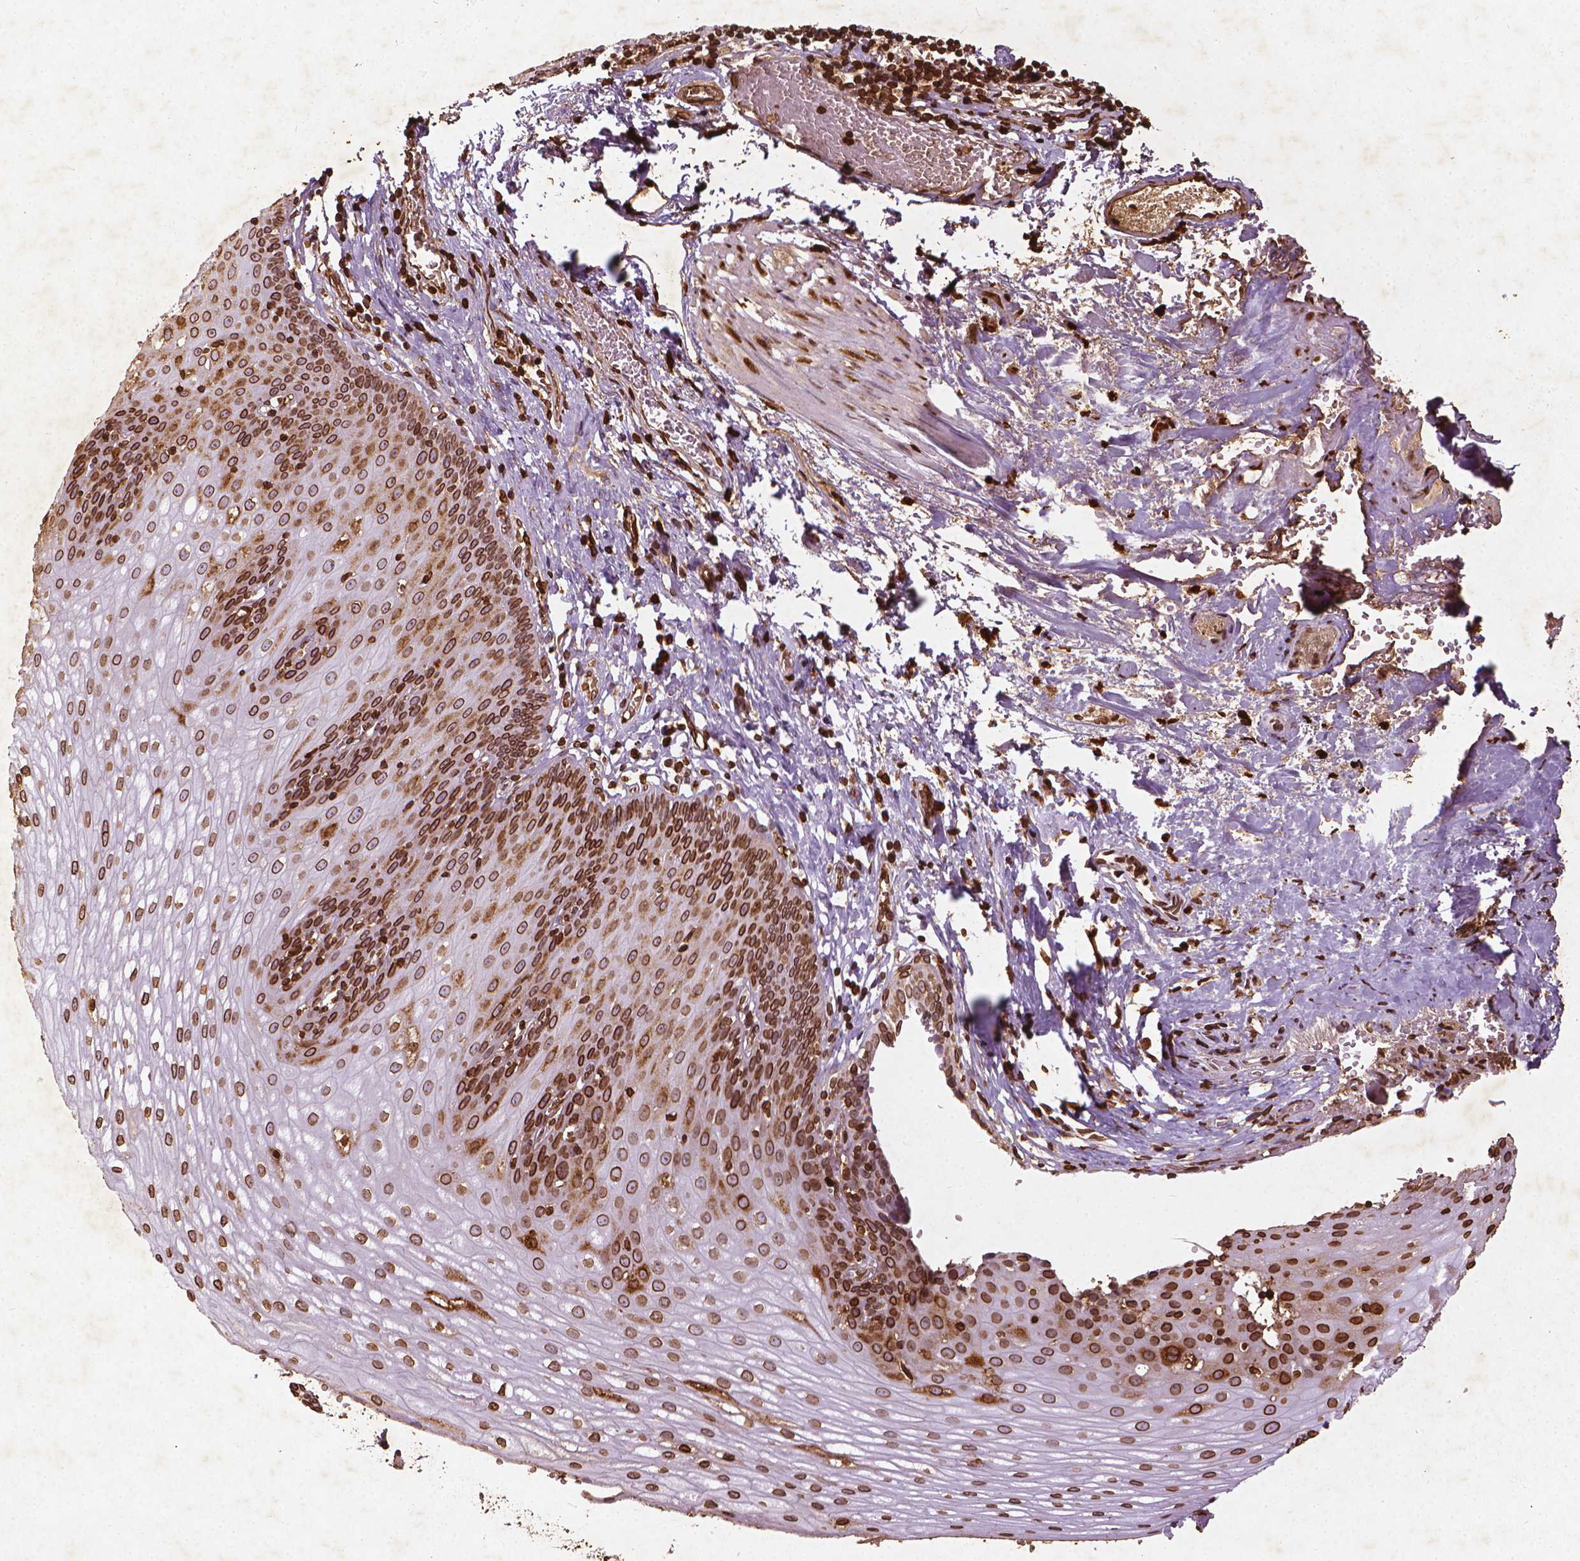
{"staining": {"intensity": "strong", "quantity": ">75%", "location": "cytoplasmic/membranous,nuclear"}, "tissue": "esophagus", "cell_type": "Squamous epithelial cells", "image_type": "normal", "snomed": [{"axis": "morphology", "description": "Normal tissue, NOS"}, {"axis": "topography", "description": "Esophagus"}], "caption": "DAB immunohistochemical staining of benign esophagus shows strong cytoplasmic/membranous,nuclear protein staining in approximately >75% of squamous epithelial cells.", "gene": "LMNB1", "patient": {"sex": "male", "age": 72}}